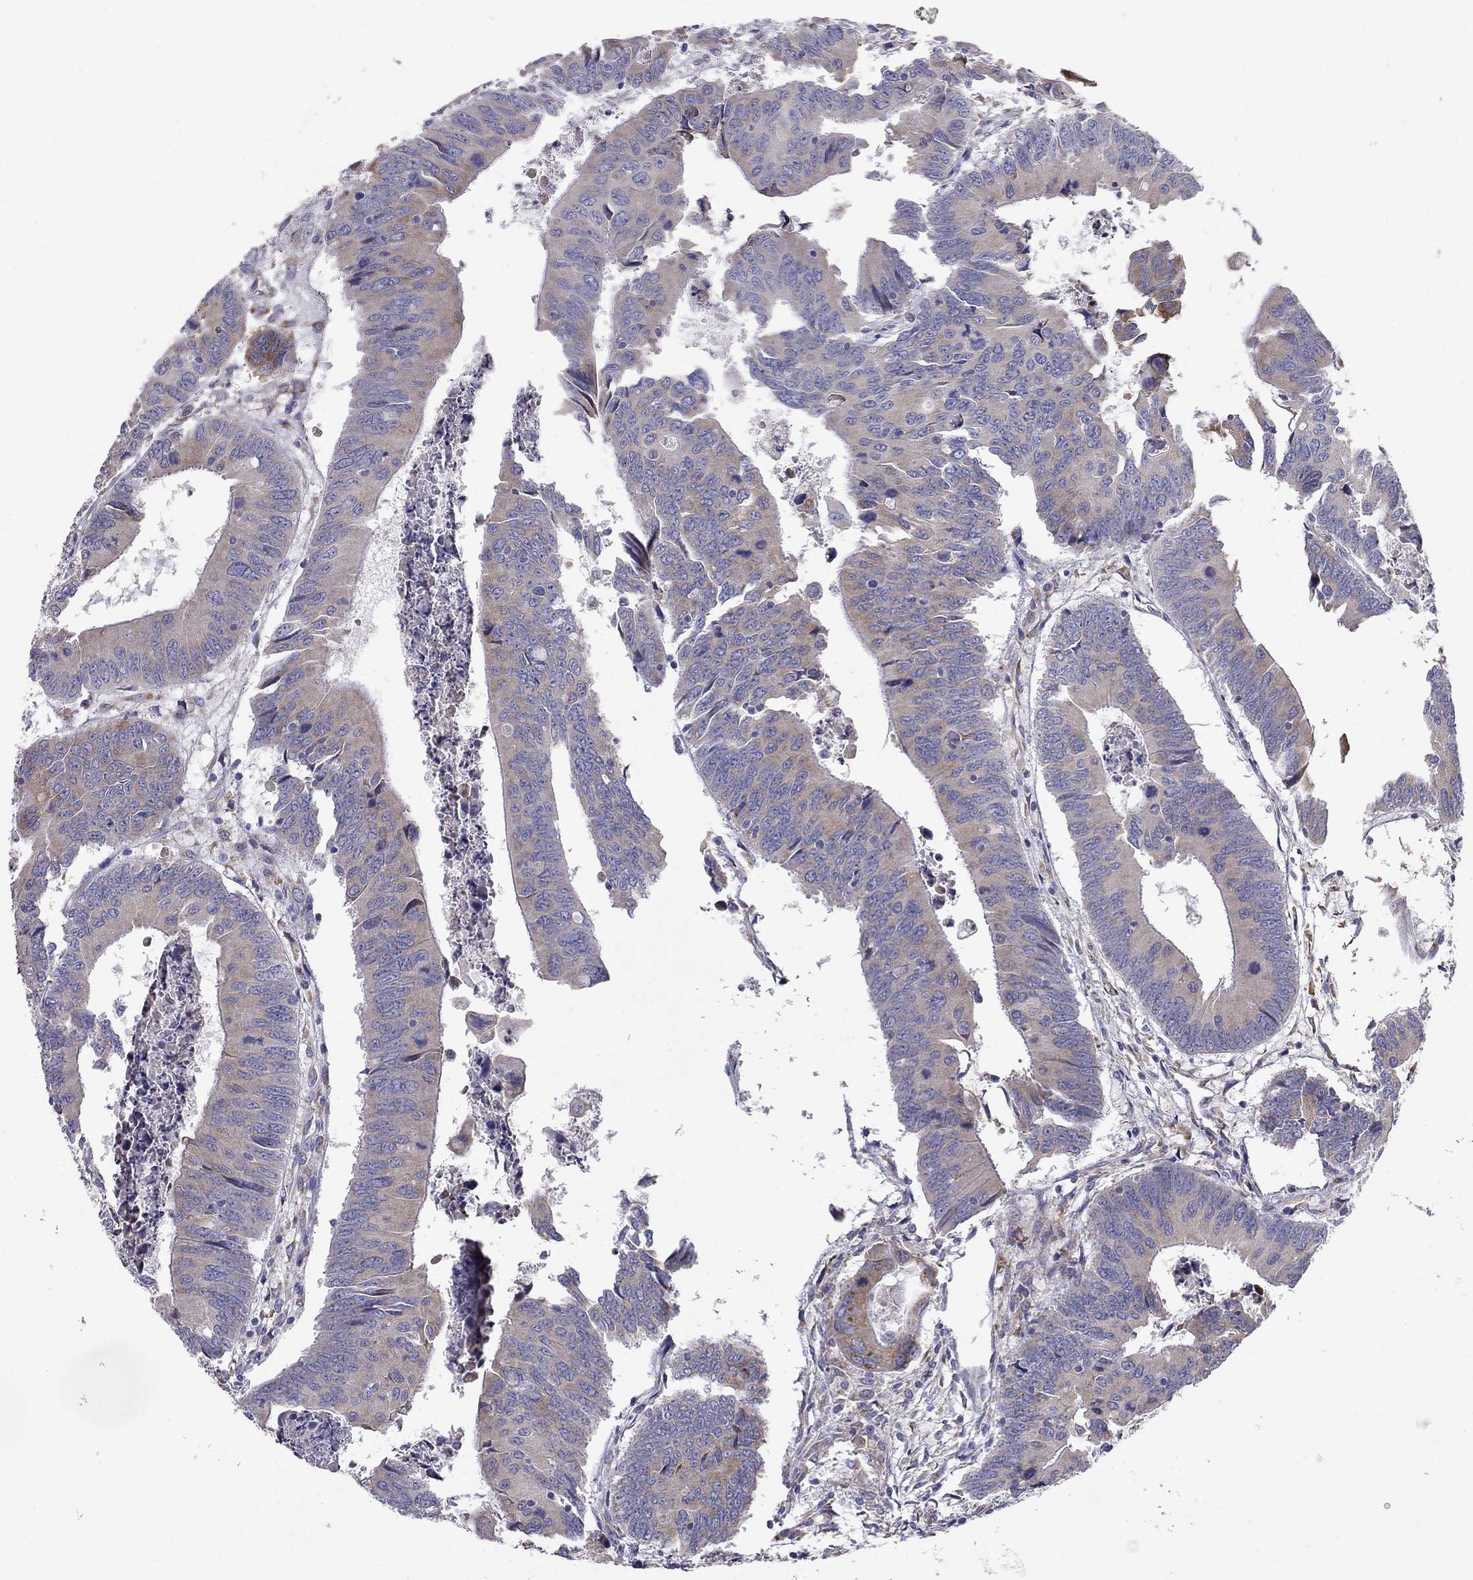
{"staining": {"intensity": "moderate", "quantity": "25%-75%", "location": "cytoplasmic/membranous"}, "tissue": "colorectal cancer", "cell_type": "Tumor cells", "image_type": "cancer", "snomed": [{"axis": "morphology", "description": "Adenocarcinoma, NOS"}, {"axis": "topography", "description": "Rectum"}], "caption": "A brown stain labels moderate cytoplasmic/membranous expression of a protein in colorectal cancer (adenocarcinoma) tumor cells.", "gene": "LONRF2", "patient": {"sex": "male", "age": 67}}